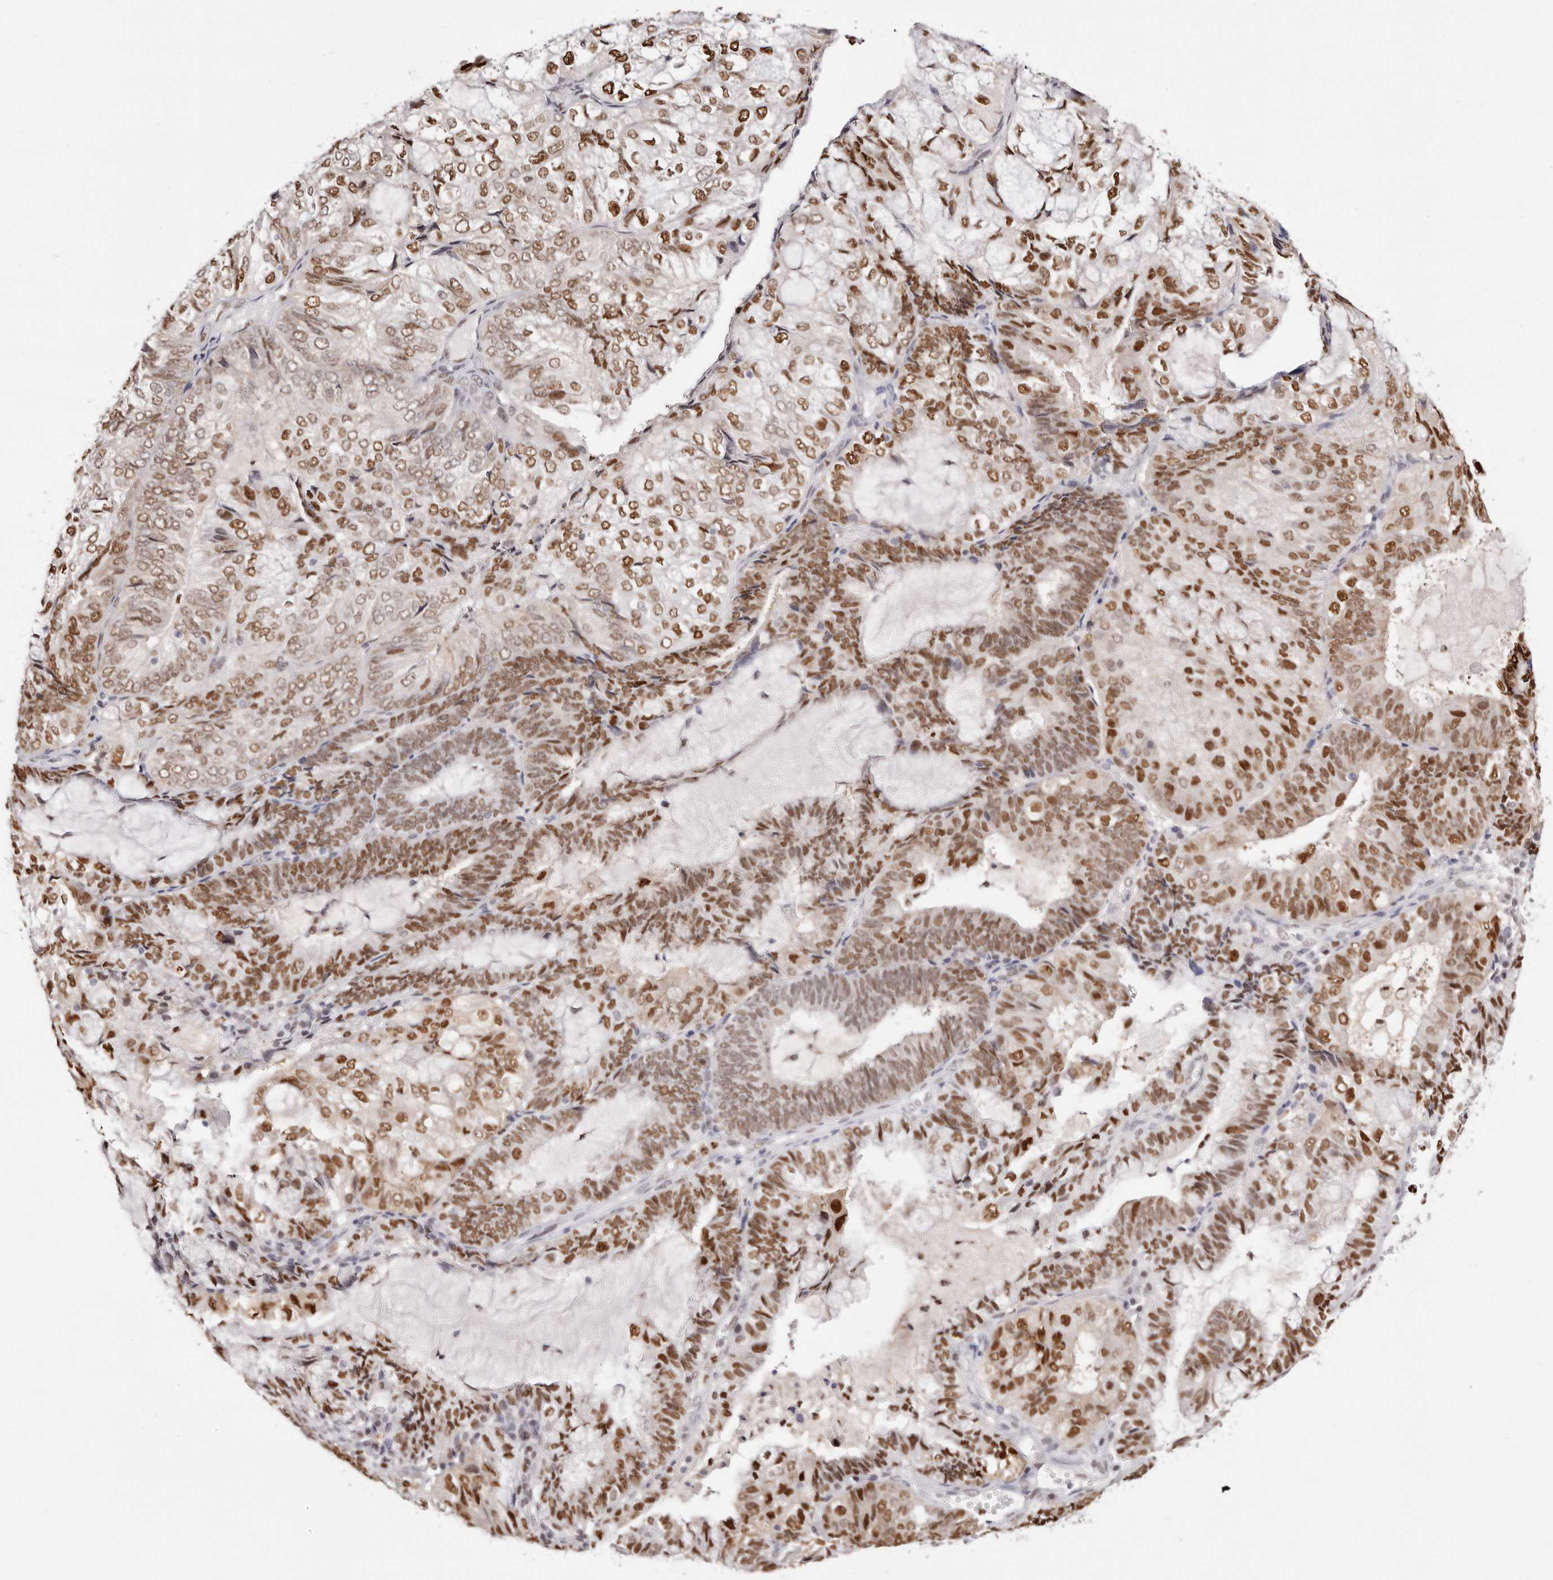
{"staining": {"intensity": "moderate", "quantity": ">75%", "location": "nuclear"}, "tissue": "endometrial cancer", "cell_type": "Tumor cells", "image_type": "cancer", "snomed": [{"axis": "morphology", "description": "Adenocarcinoma, NOS"}, {"axis": "topography", "description": "Endometrium"}], "caption": "A histopathology image of endometrial cancer (adenocarcinoma) stained for a protein demonstrates moderate nuclear brown staining in tumor cells.", "gene": "TKT", "patient": {"sex": "female", "age": 81}}